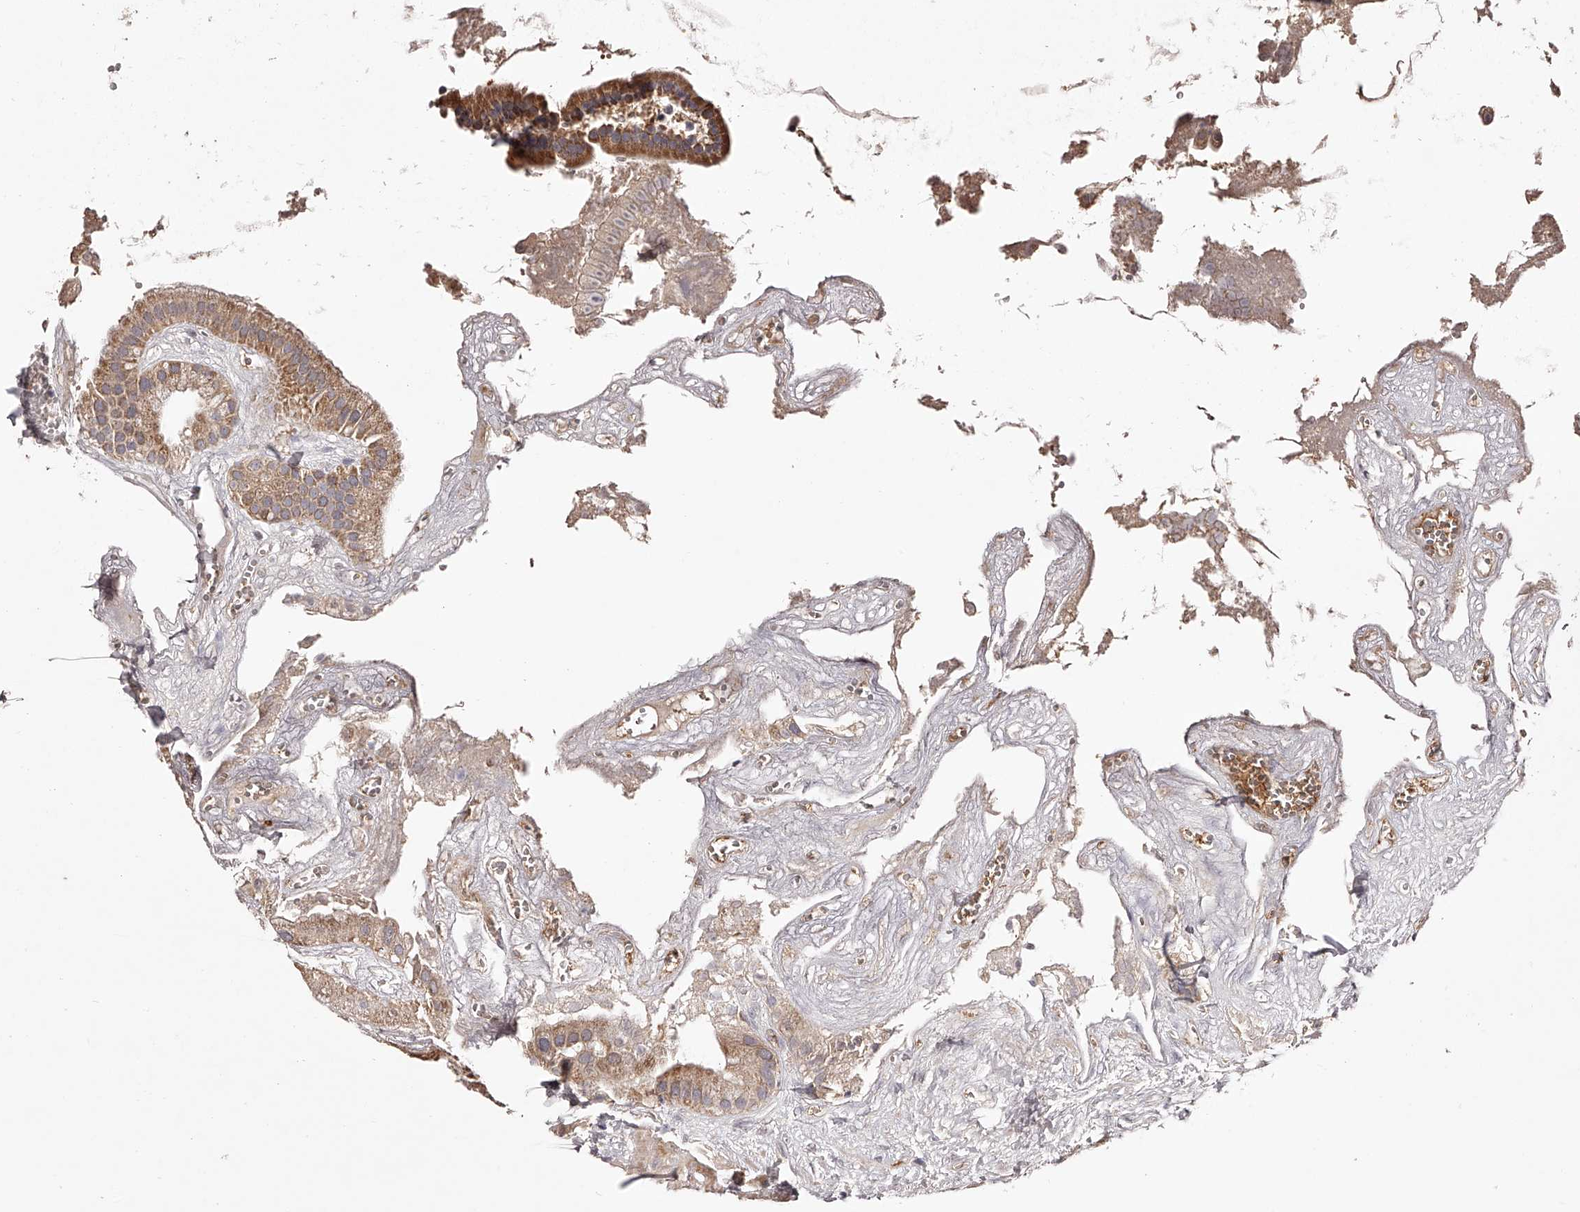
{"staining": {"intensity": "moderate", "quantity": ">75%", "location": "cytoplasmic/membranous"}, "tissue": "gallbladder", "cell_type": "Glandular cells", "image_type": "normal", "snomed": [{"axis": "morphology", "description": "Normal tissue, NOS"}, {"axis": "topography", "description": "Gallbladder"}], "caption": "Protein staining of benign gallbladder exhibits moderate cytoplasmic/membranous staining in about >75% of glandular cells. The staining was performed using DAB, with brown indicating positive protein expression. Nuclei are stained blue with hematoxylin.", "gene": "ODF2L", "patient": {"sex": "male", "age": 55}}